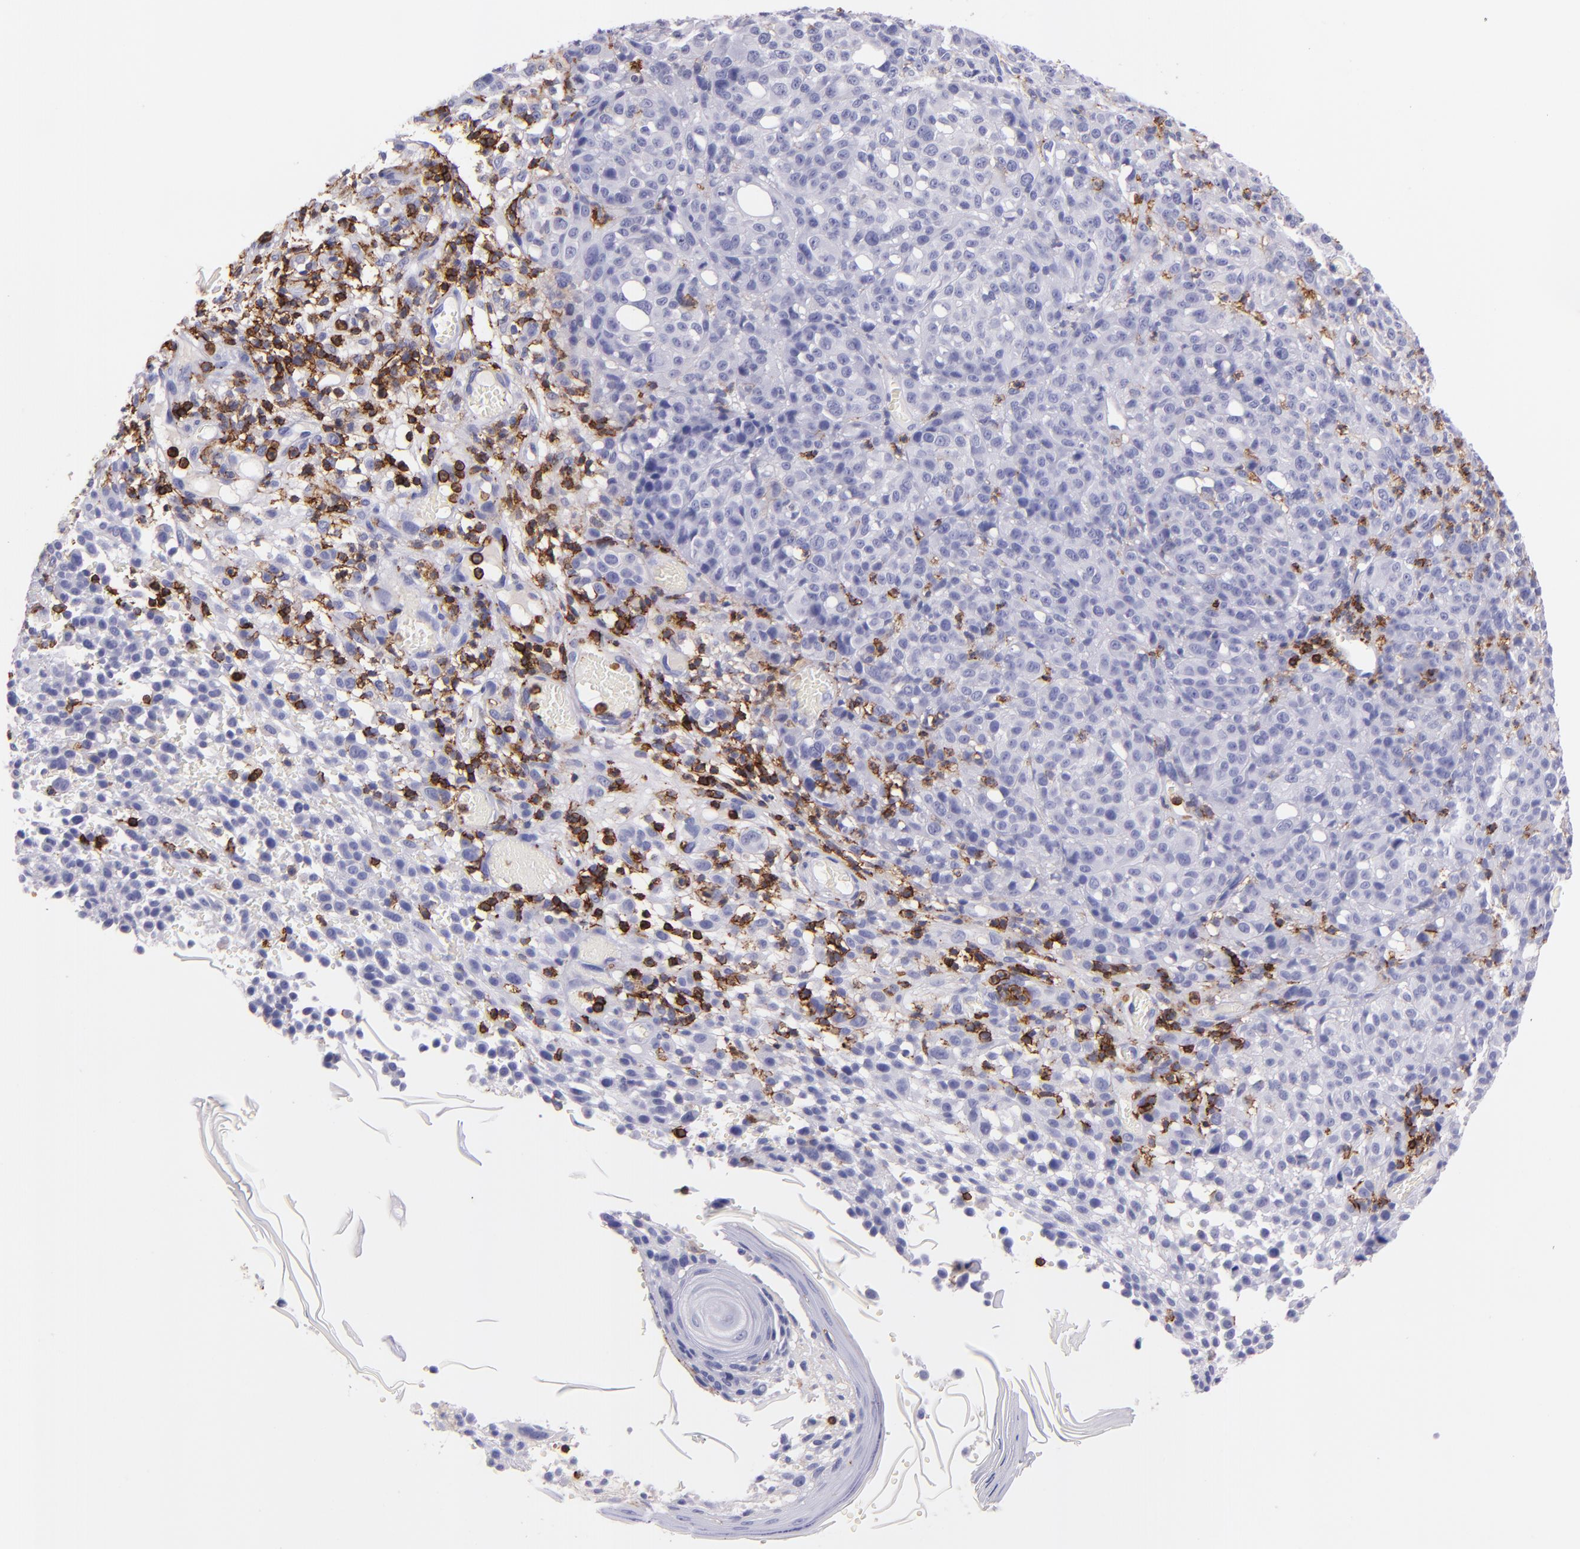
{"staining": {"intensity": "negative", "quantity": "none", "location": "none"}, "tissue": "melanoma", "cell_type": "Tumor cells", "image_type": "cancer", "snomed": [{"axis": "morphology", "description": "Malignant melanoma, NOS"}, {"axis": "topography", "description": "Skin"}], "caption": "A histopathology image of malignant melanoma stained for a protein shows no brown staining in tumor cells.", "gene": "SPN", "patient": {"sex": "female", "age": 49}}